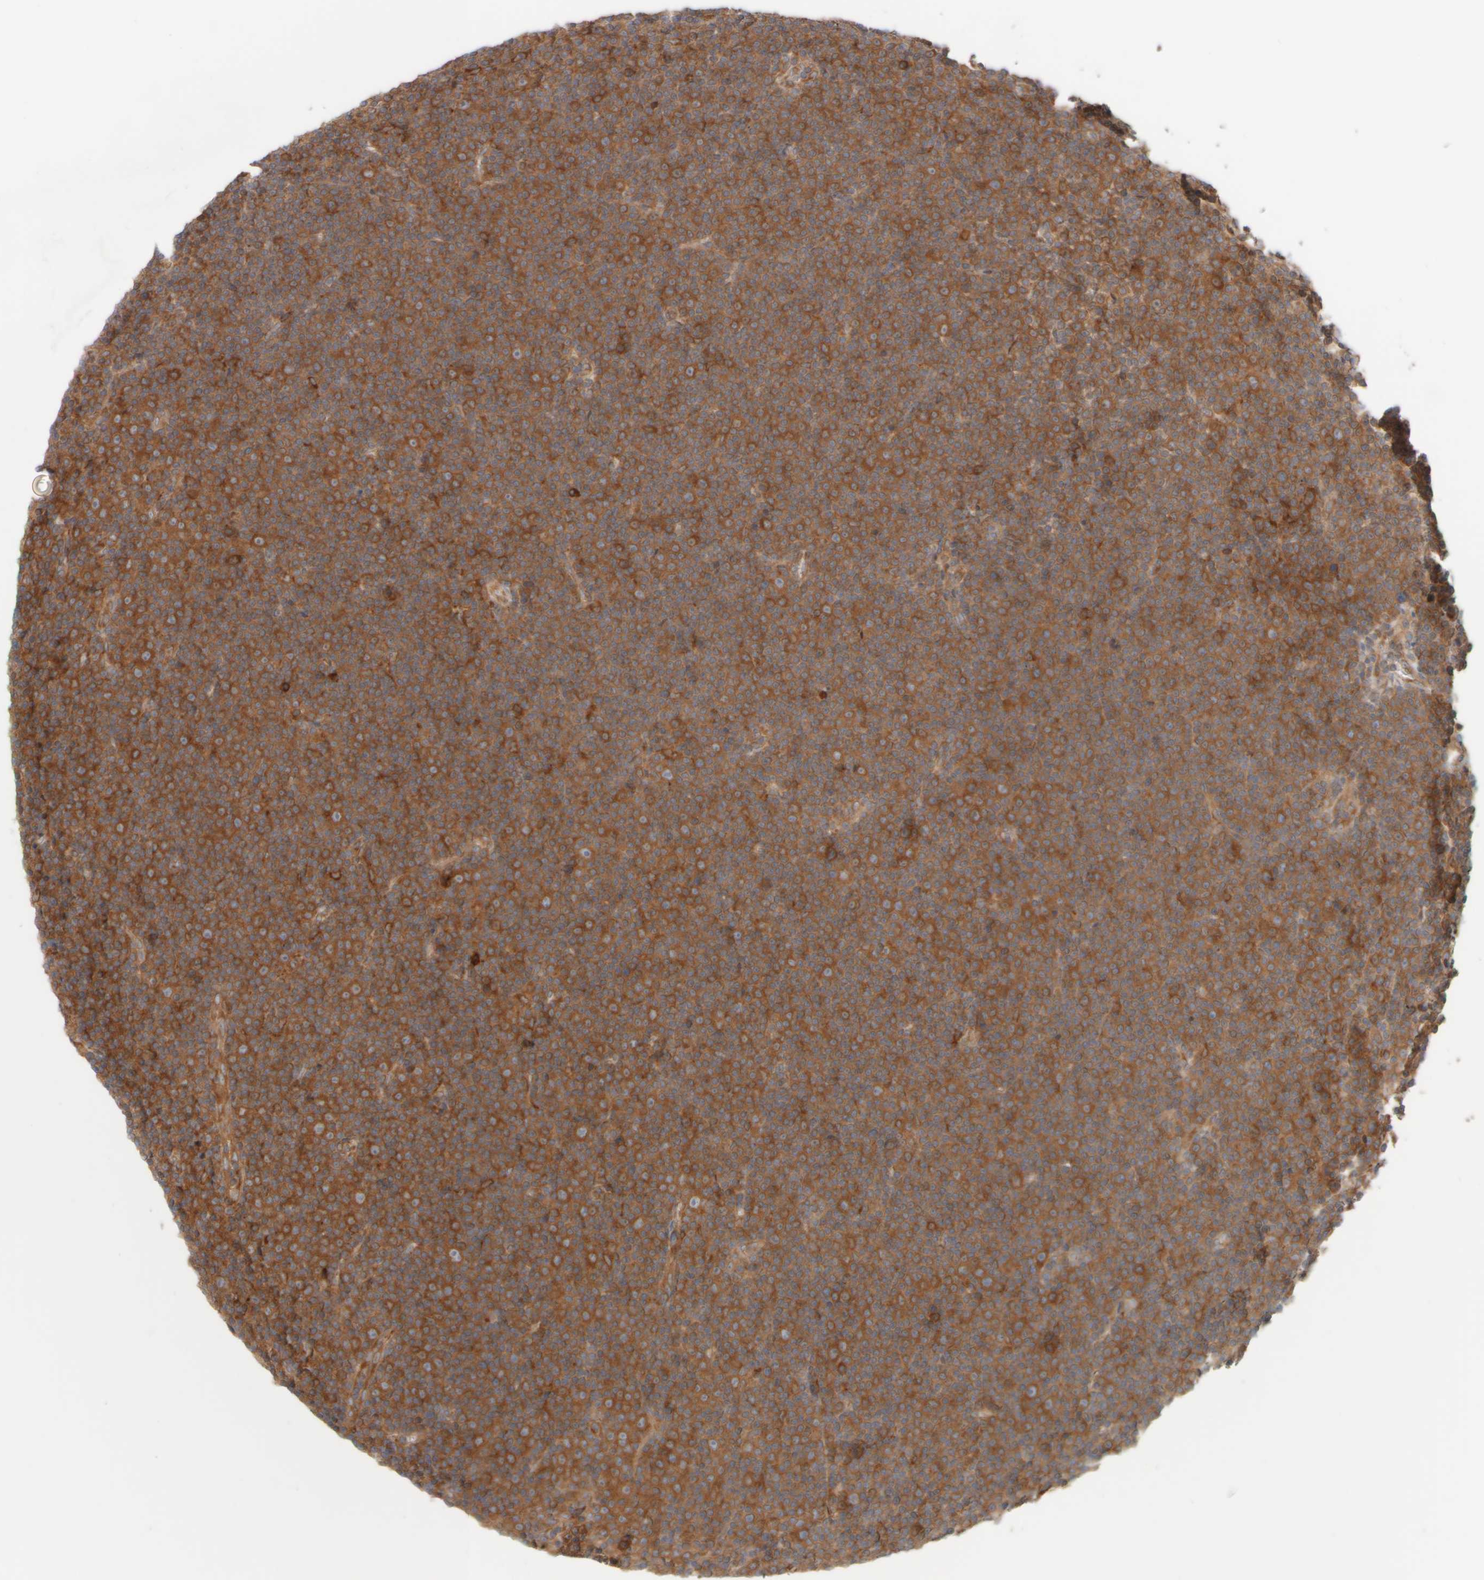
{"staining": {"intensity": "strong", "quantity": ">75%", "location": "cytoplasmic/membranous"}, "tissue": "lymphoma", "cell_type": "Tumor cells", "image_type": "cancer", "snomed": [{"axis": "morphology", "description": "Malignant lymphoma, non-Hodgkin's type, Low grade"}, {"axis": "topography", "description": "Lymph node"}], "caption": "This histopathology image reveals lymphoma stained with IHC to label a protein in brown. The cytoplasmic/membranous of tumor cells show strong positivity for the protein. Nuclei are counter-stained blue.", "gene": "EIF2B3", "patient": {"sex": "female", "age": 67}}